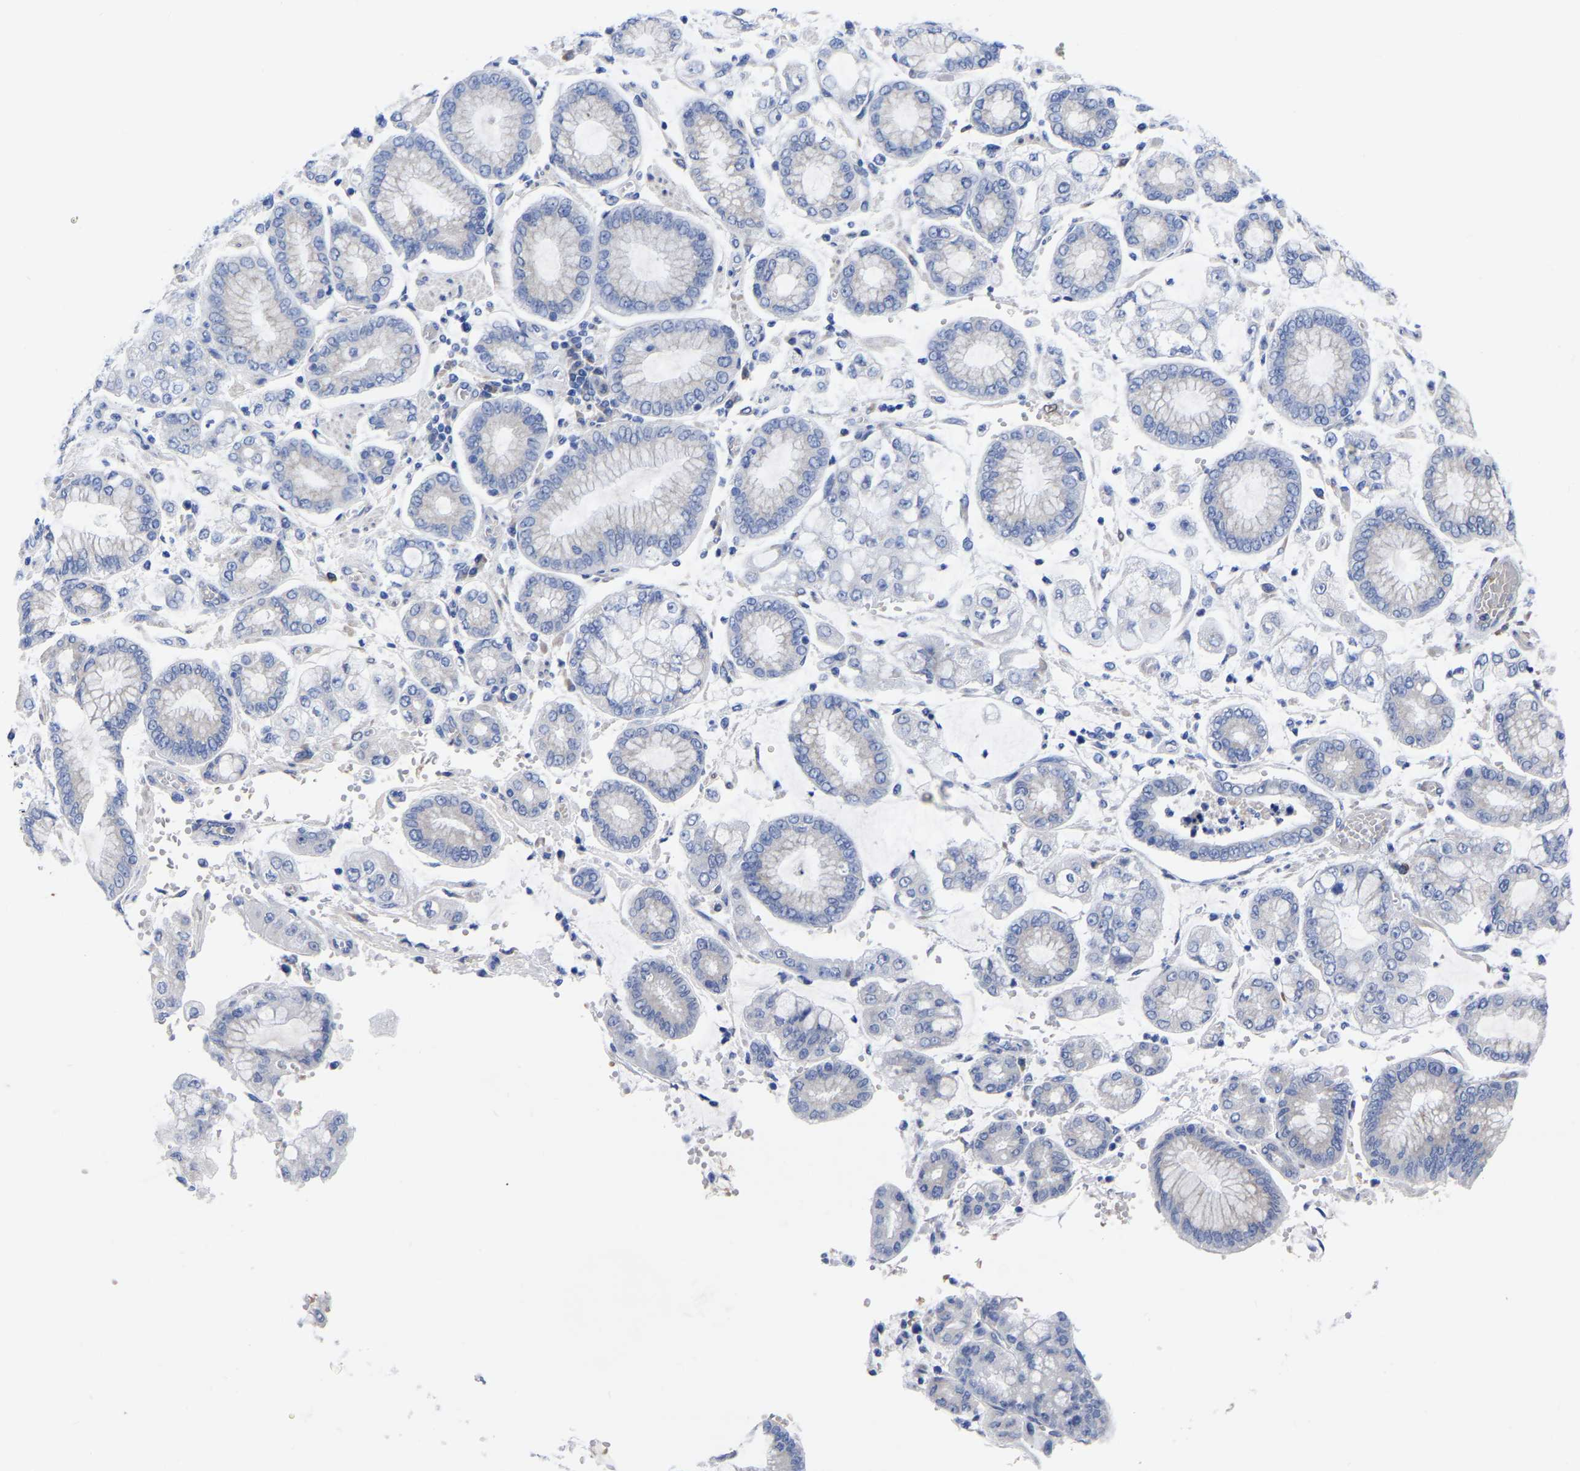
{"staining": {"intensity": "negative", "quantity": "none", "location": "none"}, "tissue": "stomach cancer", "cell_type": "Tumor cells", "image_type": "cancer", "snomed": [{"axis": "morphology", "description": "Adenocarcinoma, NOS"}, {"axis": "topography", "description": "Stomach"}], "caption": "Tumor cells show no significant positivity in stomach cancer.", "gene": "GDF3", "patient": {"sex": "male", "age": 76}}